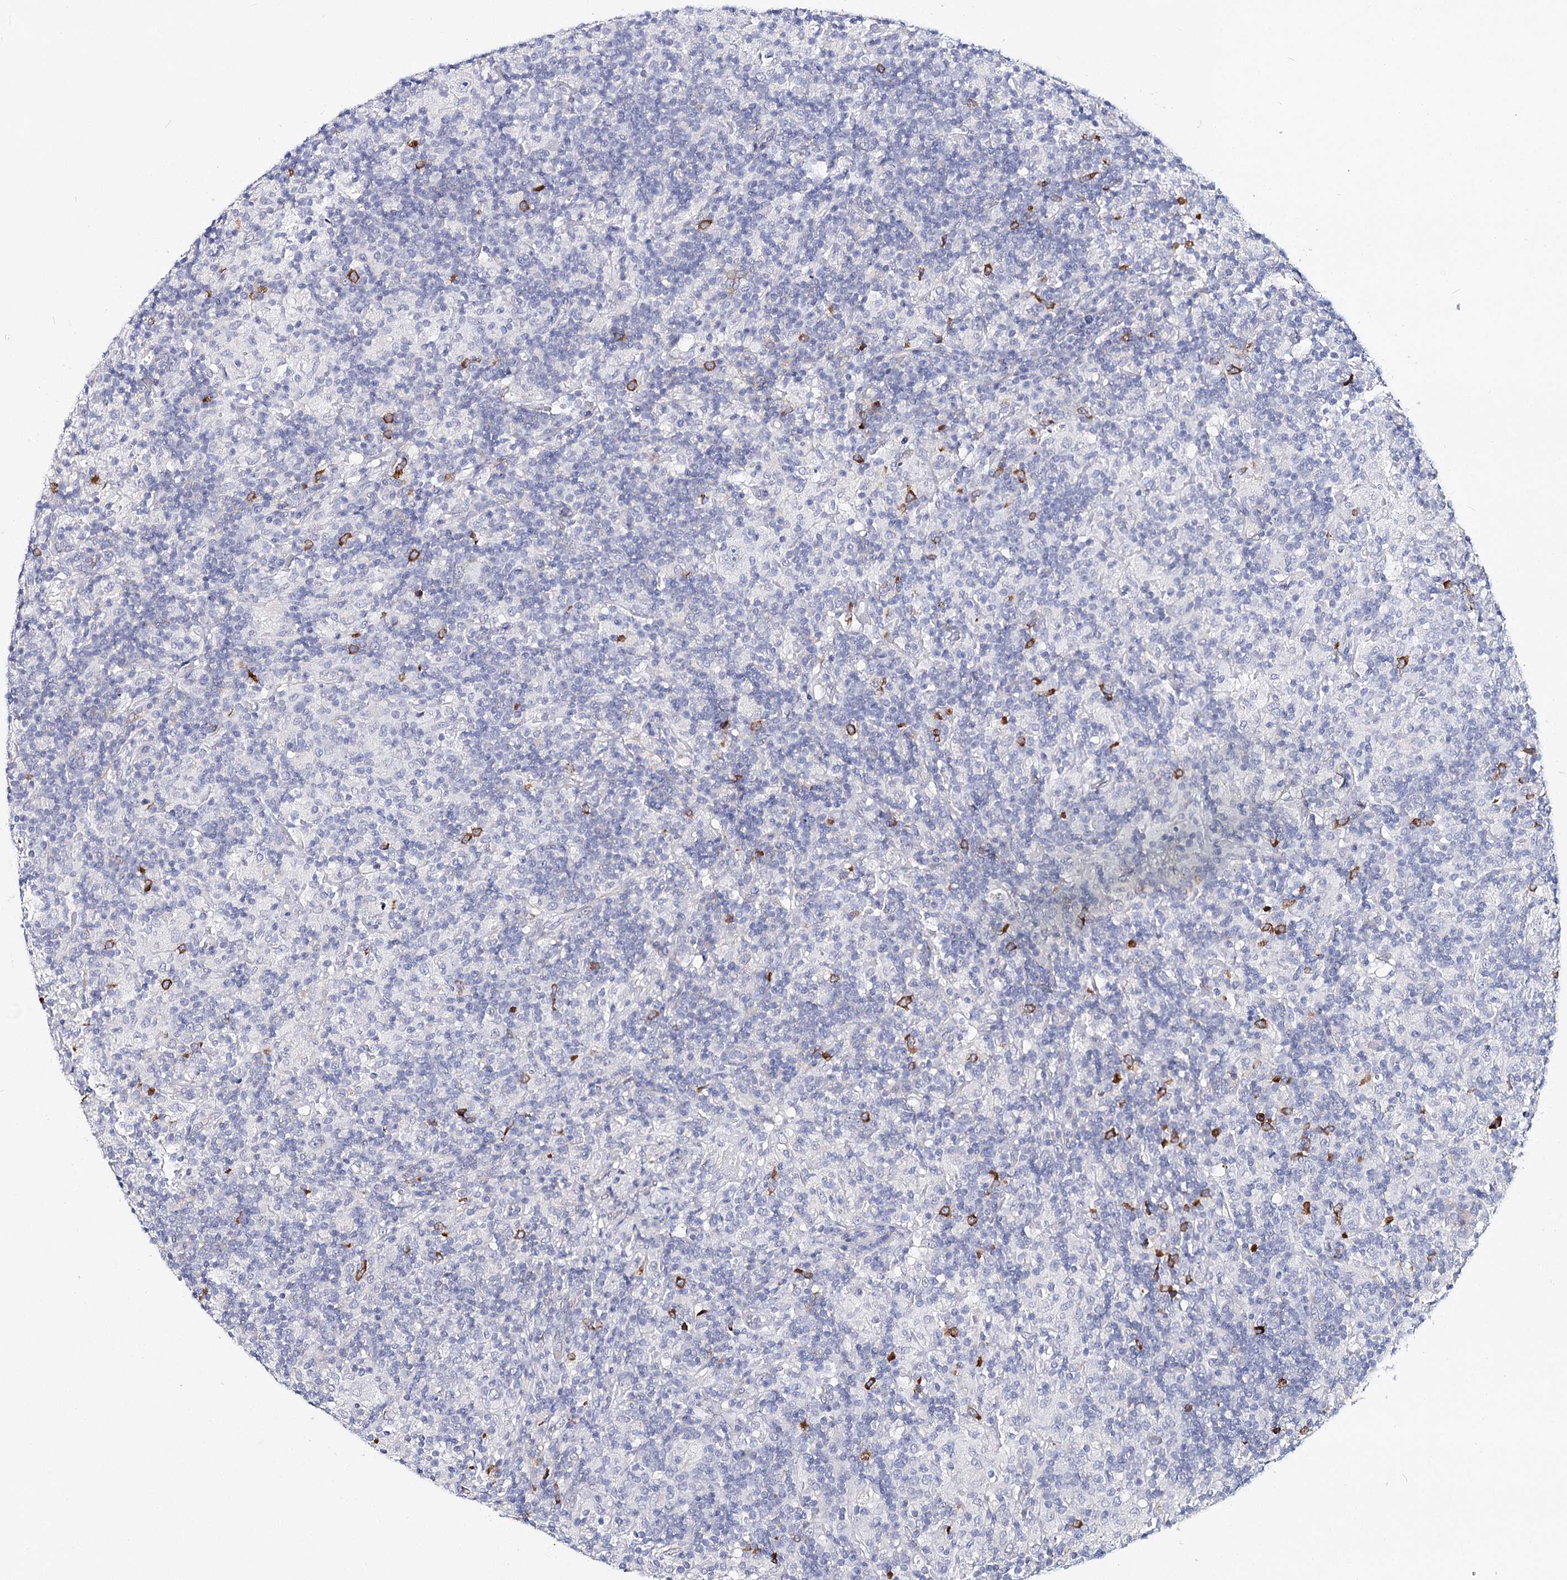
{"staining": {"intensity": "negative", "quantity": "none", "location": "none"}, "tissue": "lymphoma", "cell_type": "Tumor cells", "image_type": "cancer", "snomed": [{"axis": "morphology", "description": "Hodgkin's disease, NOS"}, {"axis": "topography", "description": "Lymph node"}], "caption": "Tumor cells show no significant protein expression in Hodgkin's disease.", "gene": "TEX12", "patient": {"sex": "male", "age": 70}}